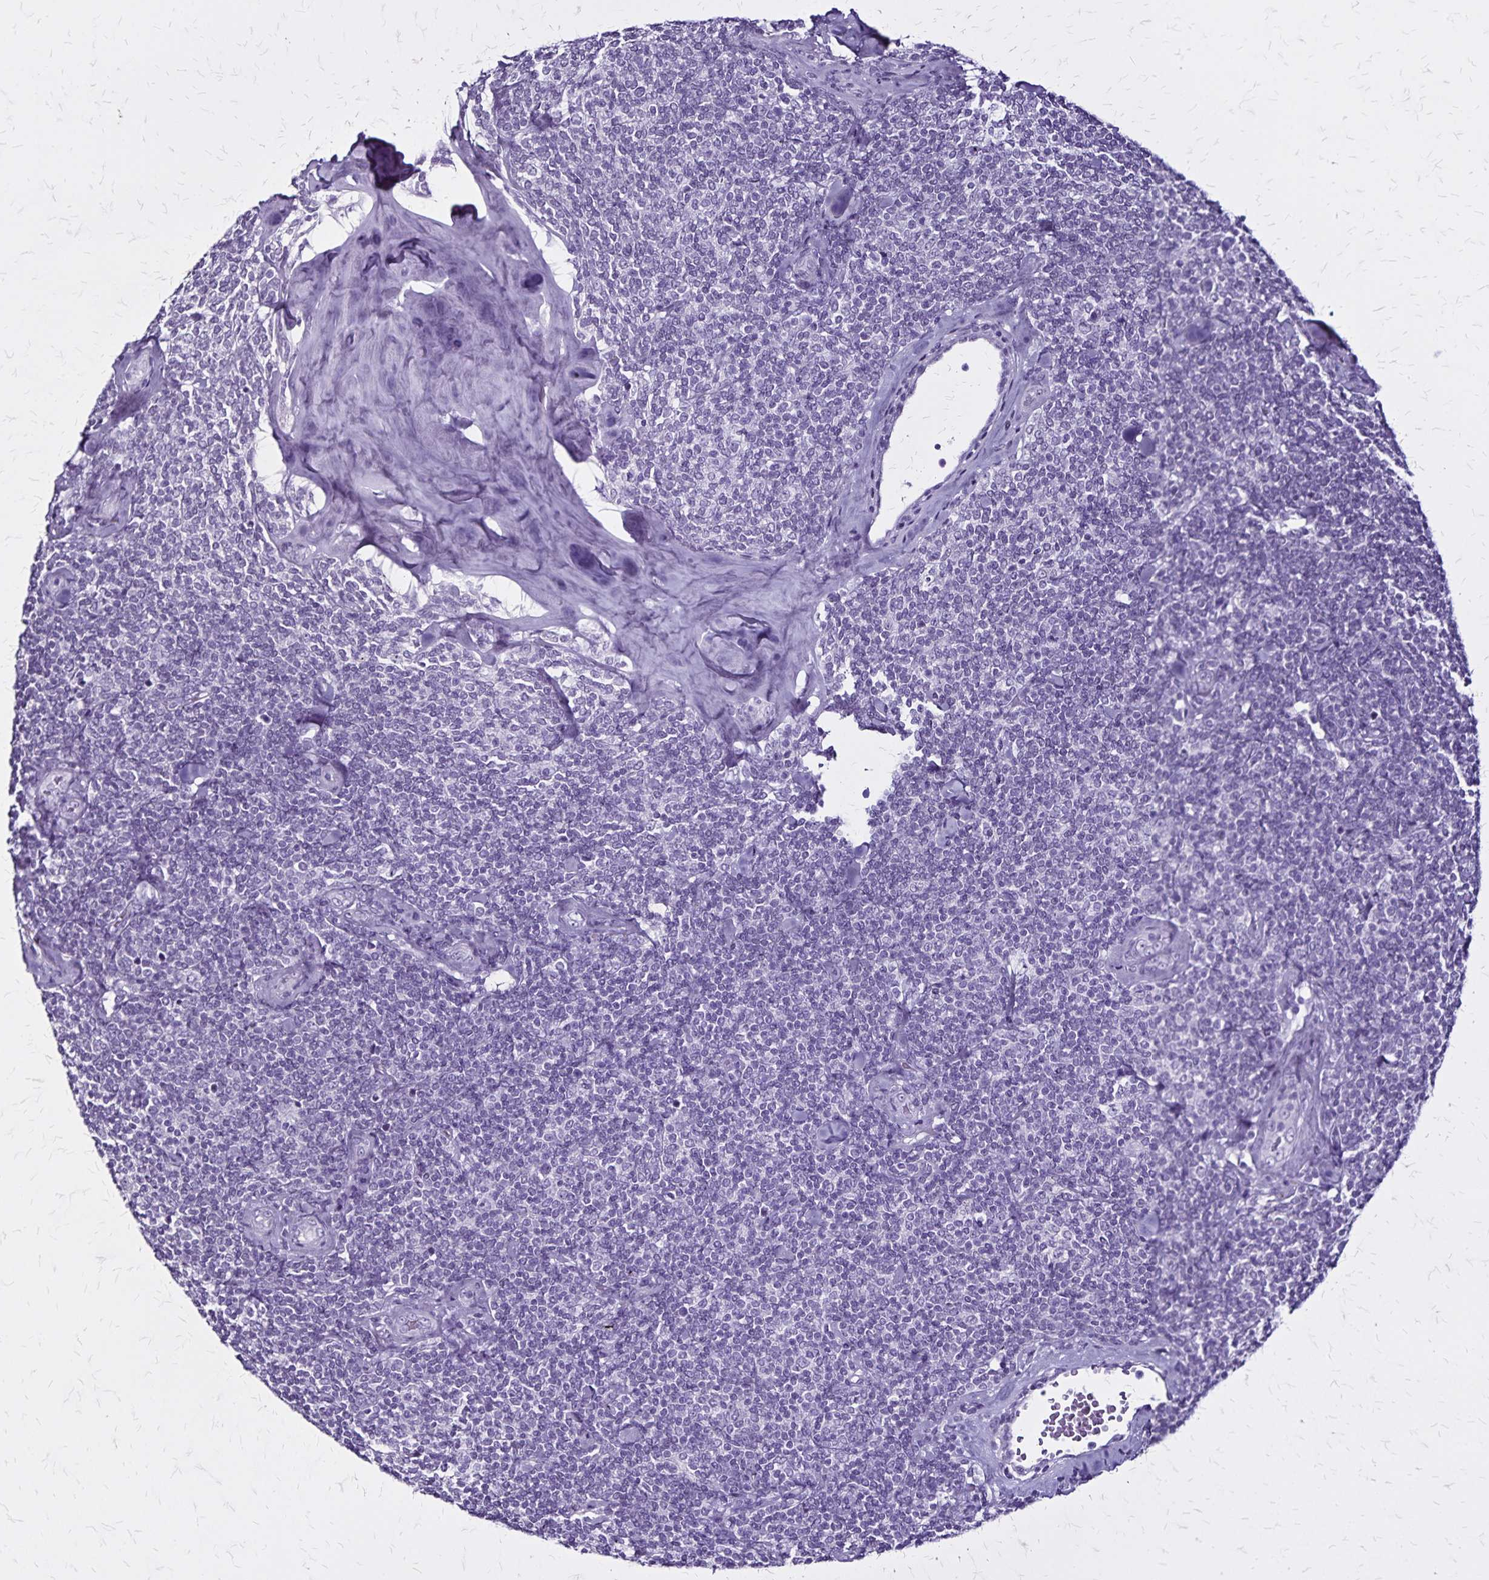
{"staining": {"intensity": "negative", "quantity": "none", "location": "none"}, "tissue": "lymphoma", "cell_type": "Tumor cells", "image_type": "cancer", "snomed": [{"axis": "morphology", "description": "Malignant lymphoma, non-Hodgkin's type, Low grade"}, {"axis": "topography", "description": "Lymph node"}], "caption": "Immunohistochemical staining of malignant lymphoma, non-Hodgkin's type (low-grade) demonstrates no significant staining in tumor cells. Nuclei are stained in blue.", "gene": "KRT2", "patient": {"sex": "female", "age": 56}}